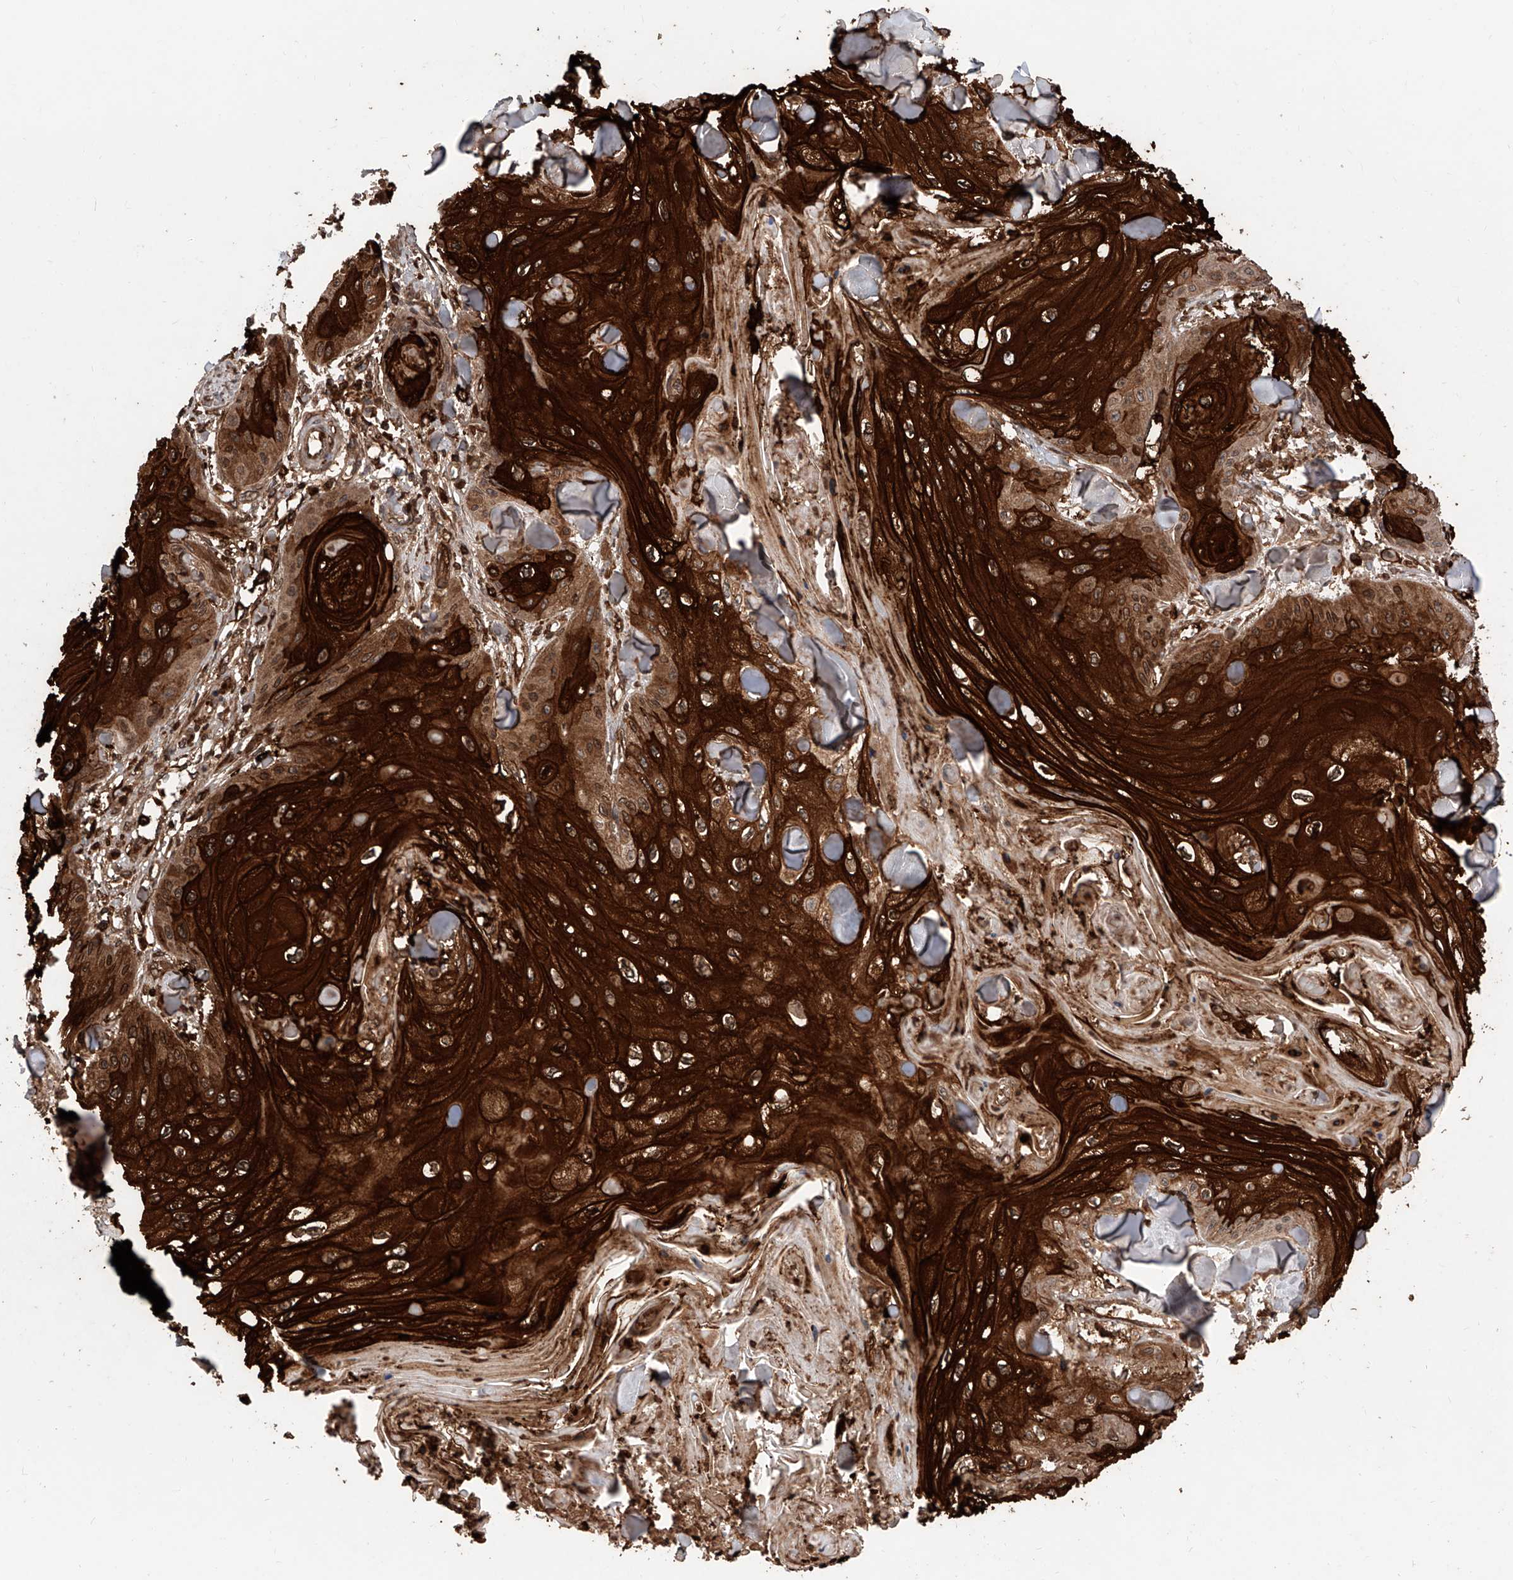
{"staining": {"intensity": "strong", "quantity": ">75%", "location": "cytoplasmic/membranous"}, "tissue": "skin cancer", "cell_type": "Tumor cells", "image_type": "cancer", "snomed": [{"axis": "morphology", "description": "Squamous cell carcinoma, NOS"}, {"axis": "topography", "description": "Skin"}], "caption": "Immunohistochemistry (IHC) (DAB (3,3'-diaminobenzidine)) staining of human skin cancer exhibits strong cytoplasmic/membranous protein staining in about >75% of tumor cells. (DAB (3,3'-diaminobenzidine) IHC with brightfield microscopy, high magnification).", "gene": "RP9", "patient": {"sex": "male", "age": 74}}